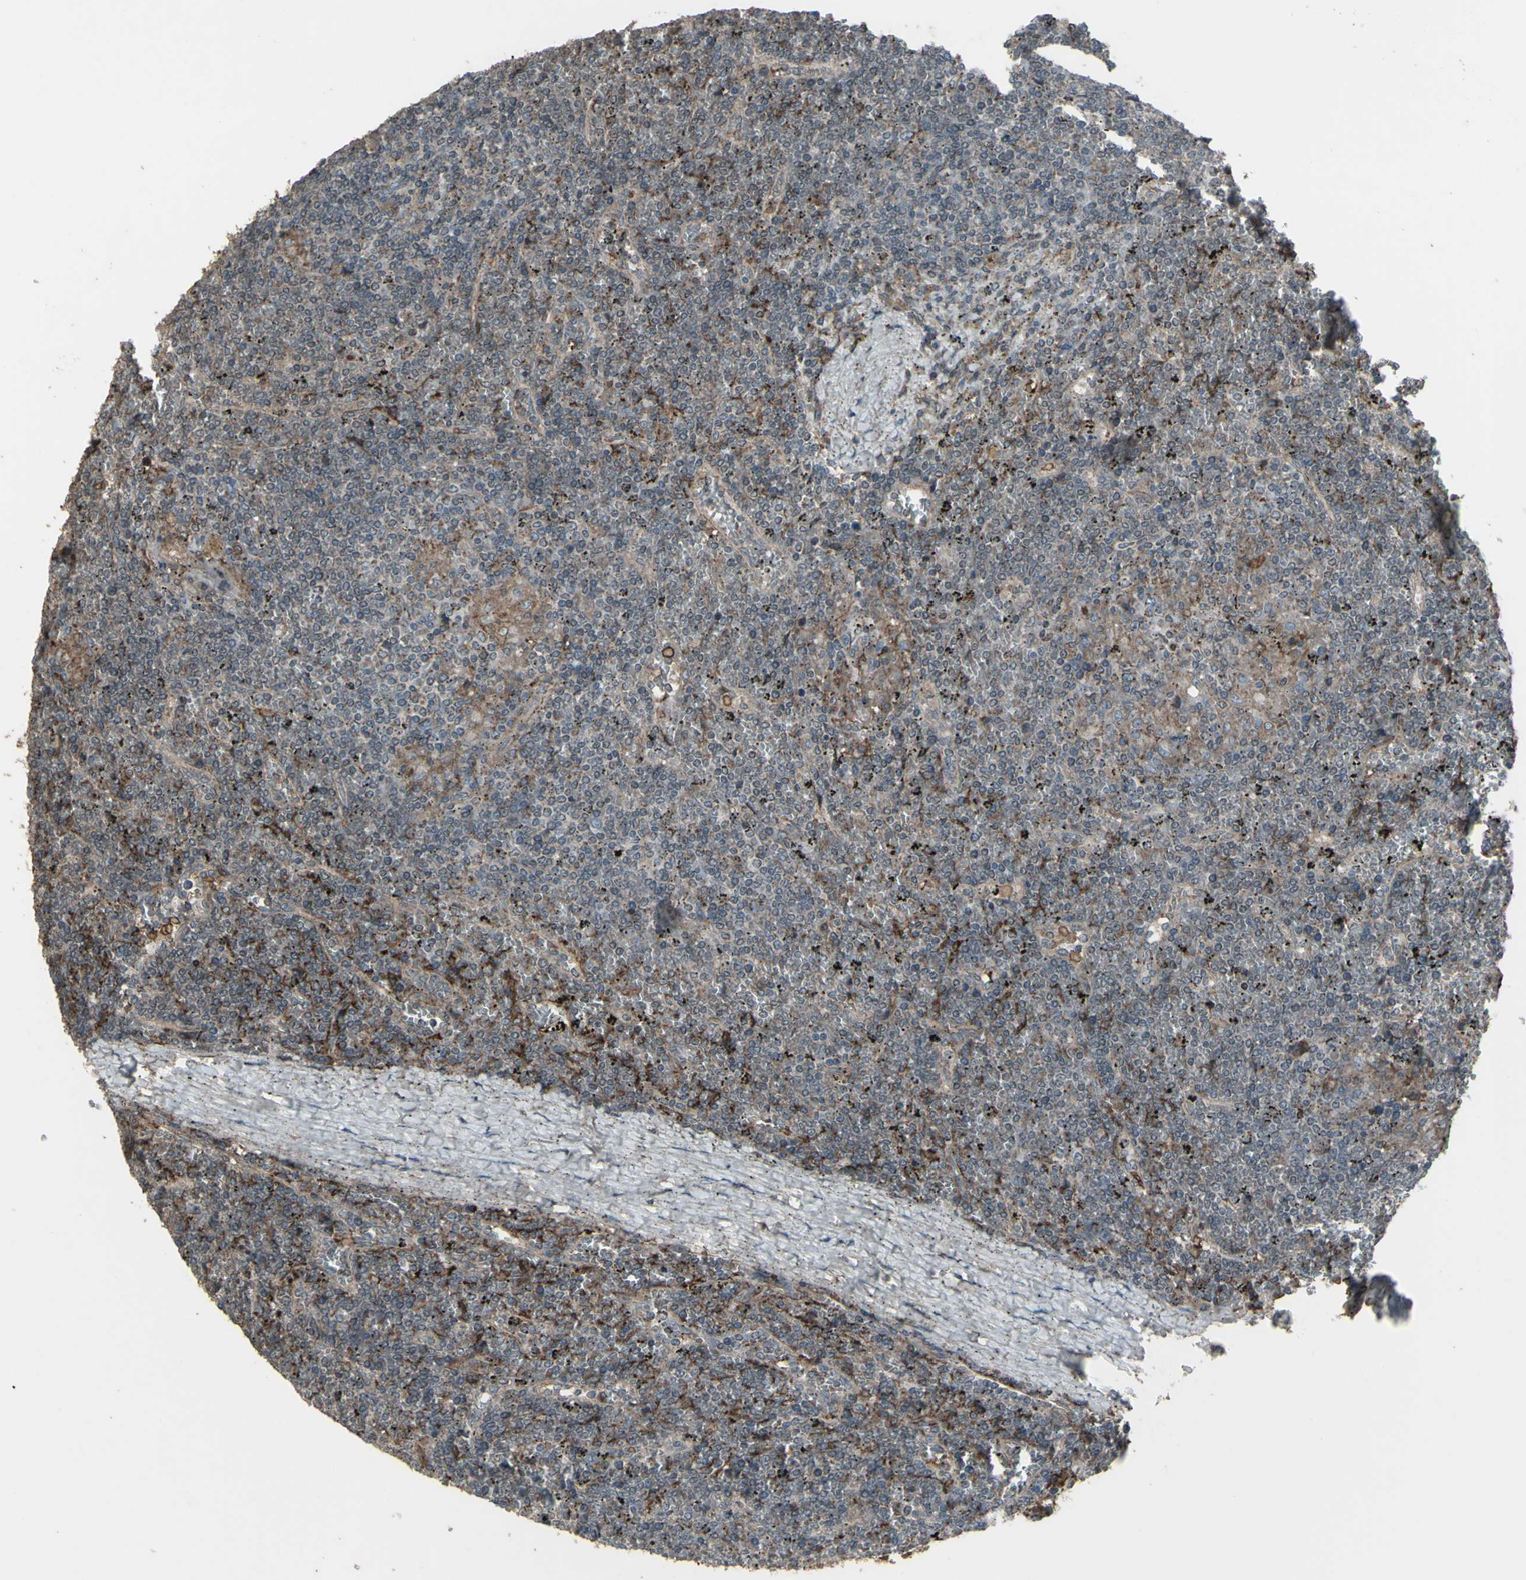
{"staining": {"intensity": "negative", "quantity": "none", "location": "none"}, "tissue": "lymphoma", "cell_type": "Tumor cells", "image_type": "cancer", "snomed": [{"axis": "morphology", "description": "Malignant lymphoma, non-Hodgkin's type, Low grade"}, {"axis": "topography", "description": "Spleen"}], "caption": "Immunohistochemical staining of human malignant lymphoma, non-Hodgkin's type (low-grade) demonstrates no significant positivity in tumor cells.", "gene": "SMO", "patient": {"sex": "female", "age": 19}}